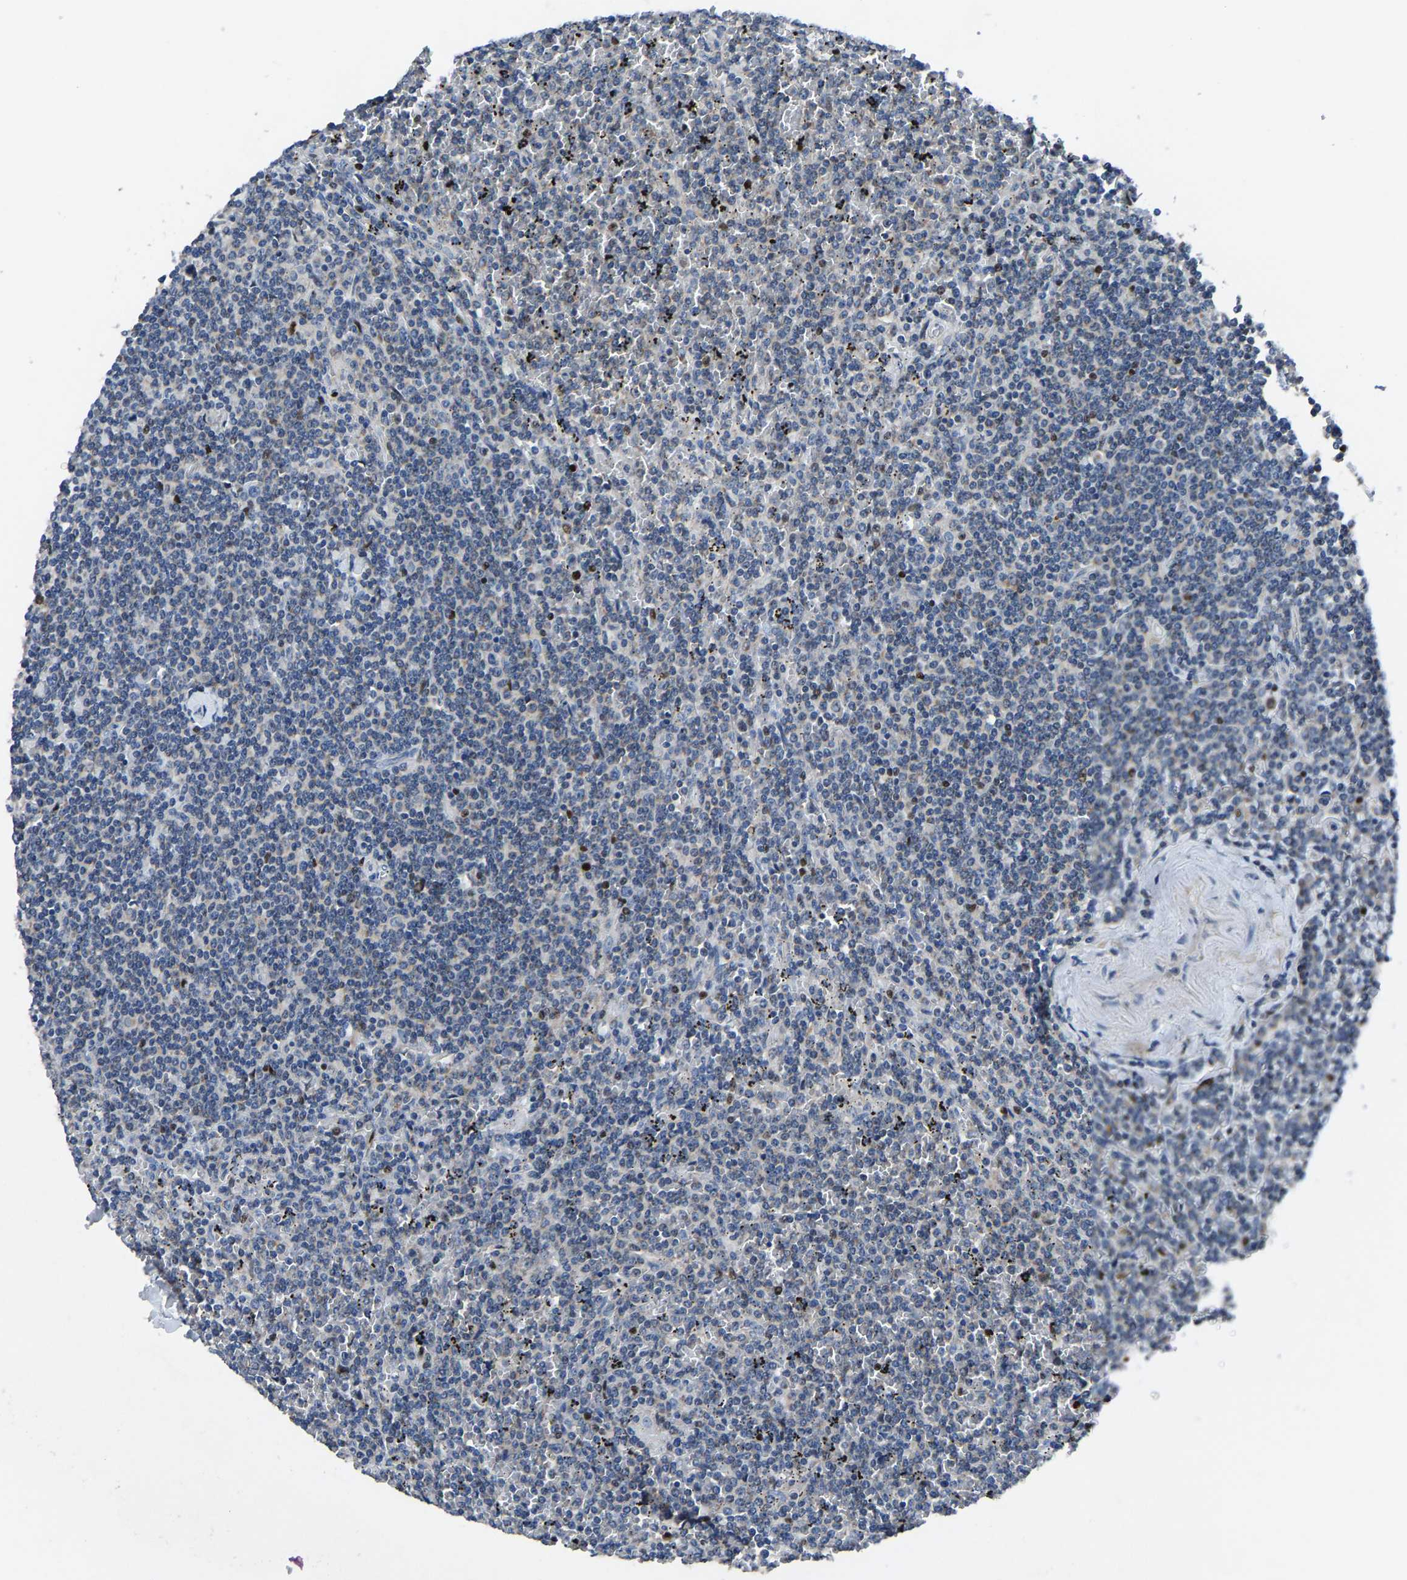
{"staining": {"intensity": "negative", "quantity": "none", "location": "none"}, "tissue": "lymphoma", "cell_type": "Tumor cells", "image_type": "cancer", "snomed": [{"axis": "morphology", "description": "Malignant lymphoma, non-Hodgkin's type, Low grade"}, {"axis": "topography", "description": "Spleen"}], "caption": "Immunohistochemistry image of low-grade malignant lymphoma, non-Hodgkin's type stained for a protein (brown), which displays no expression in tumor cells. (DAB (3,3'-diaminobenzidine) IHC visualized using brightfield microscopy, high magnification).", "gene": "EGR1", "patient": {"sex": "female", "age": 19}}